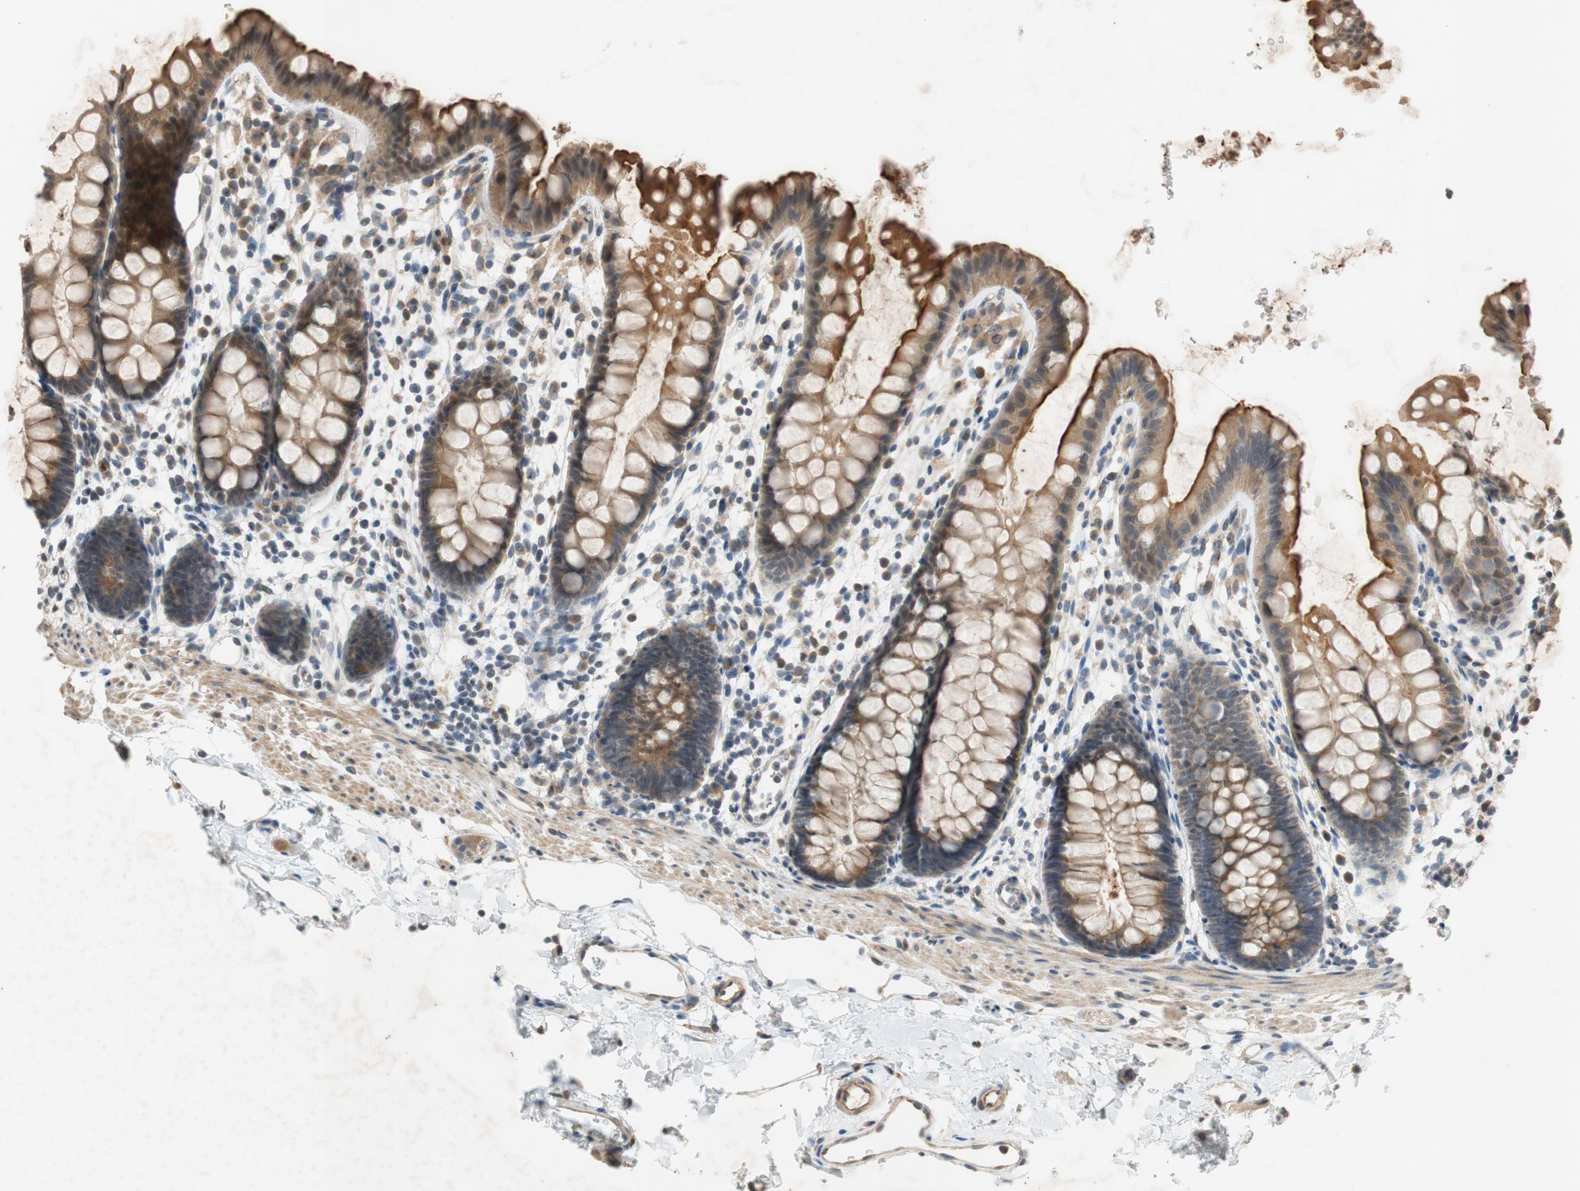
{"staining": {"intensity": "moderate", "quantity": ">75%", "location": "cytoplasmic/membranous"}, "tissue": "rectum", "cell_type": "Glandular cells", "image_type": "normal", "snomed": [{"axis": "morphology", "description": "Normal tissue, NOS"}, {"axis": "topography", "description": "Rectum"}], "caption": "The immunohistochemical stain highlights moderate cytoplasmic/membranous staining in glandular cells of unremarkable rectum.", "gene": "ATP2C1", "patient": {"sex": "female", "age": 24}}